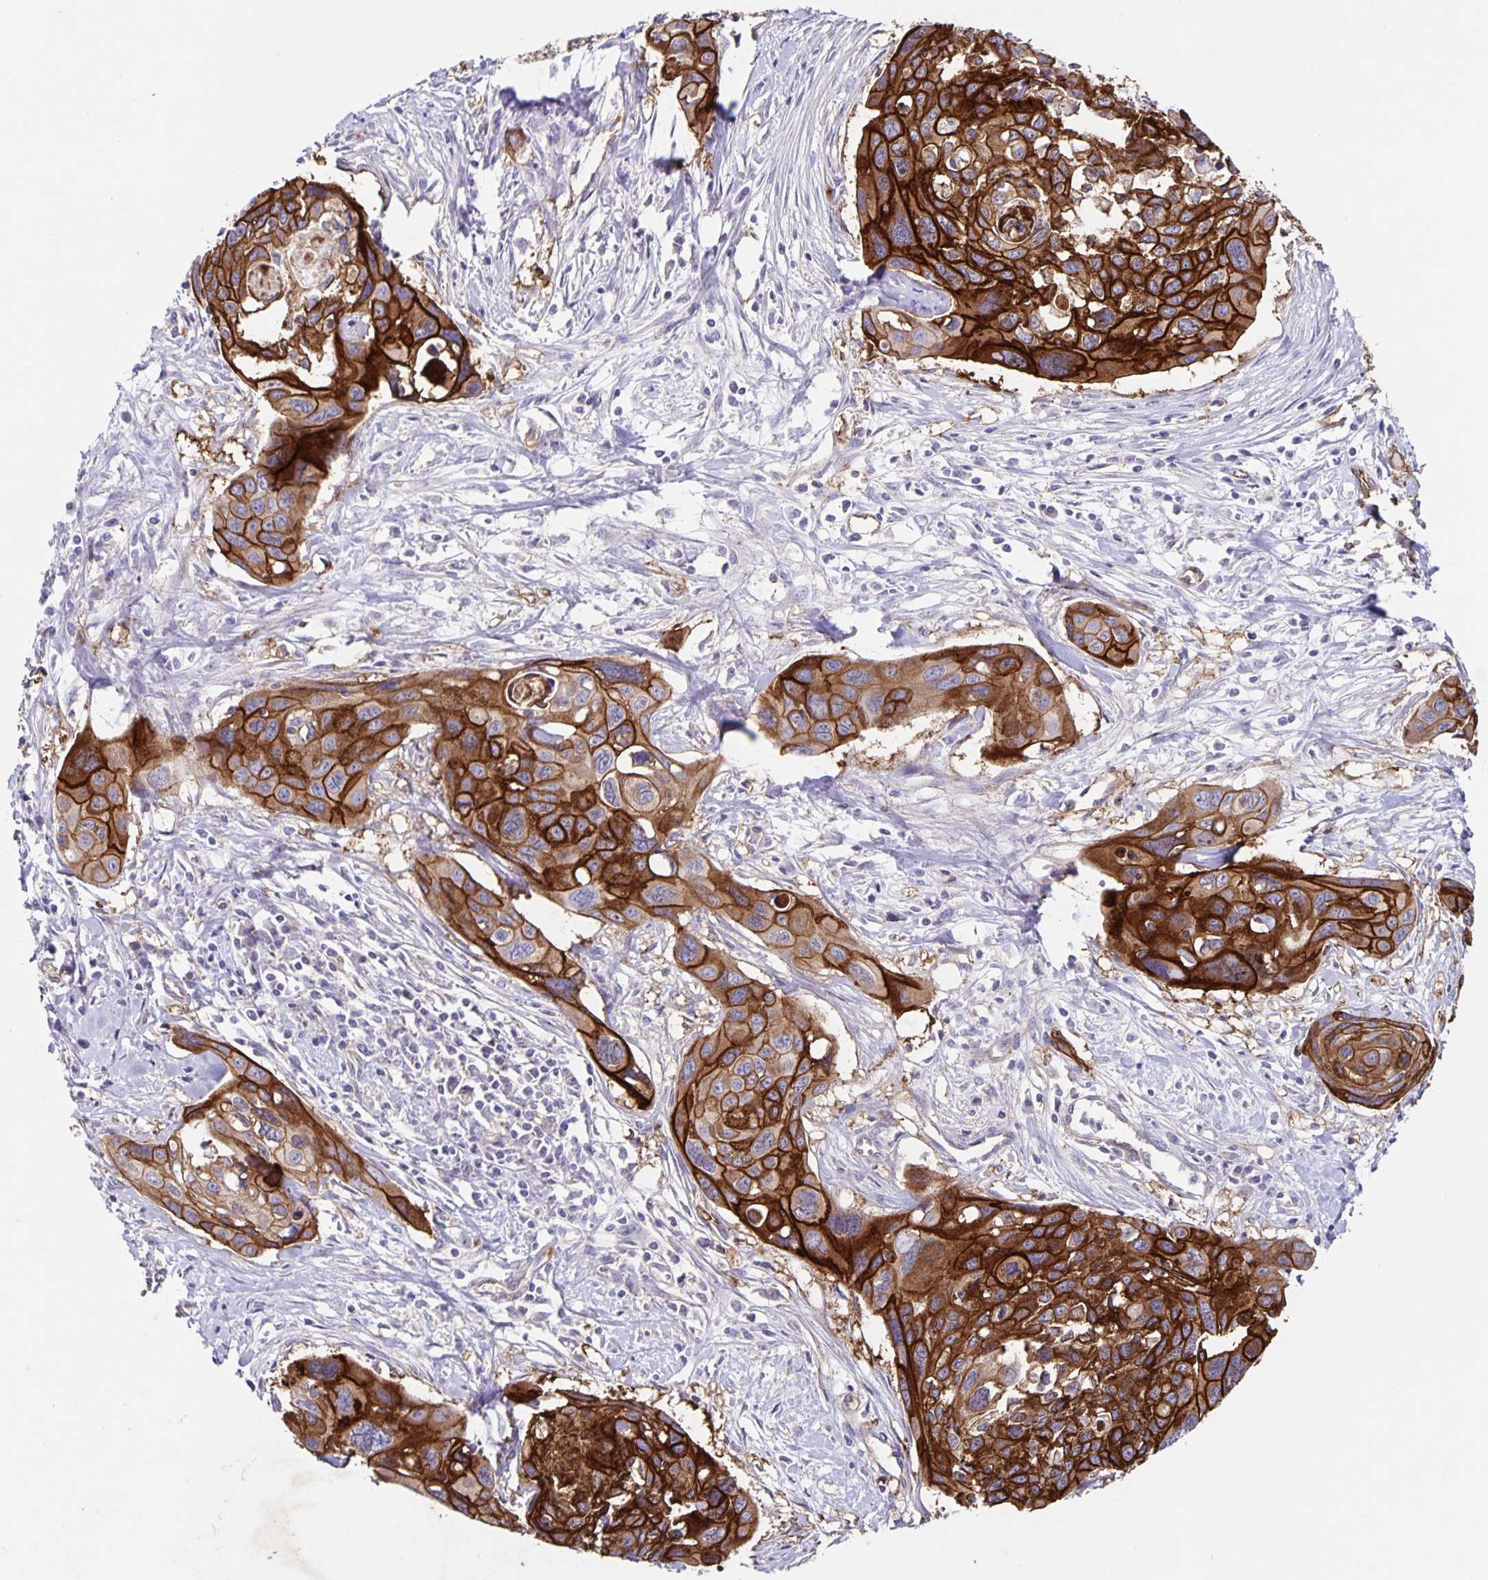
{"staining": {"intensity": "strong", "quantity": ">75%", "location": "cytoplasmic/membranous"}, "tissue": "cervical cancer", "cell_type": "Tumor cells", "image_type": "cancer", "snomed": [{"axis": "morphology", "description": "Squamous cell carcinoma, NOS"}, {"axis": "topography", "description": "Cervix"}], "caption": "This is an image of immunohistochemistry (IHC) staining of squamous cell carcinoma (cervical), which shows strong positivity in the cytoplasmic/membranous of tumor cells.", "gene": "ITGA2", "patient": {"sex": "female", "age": 31}}